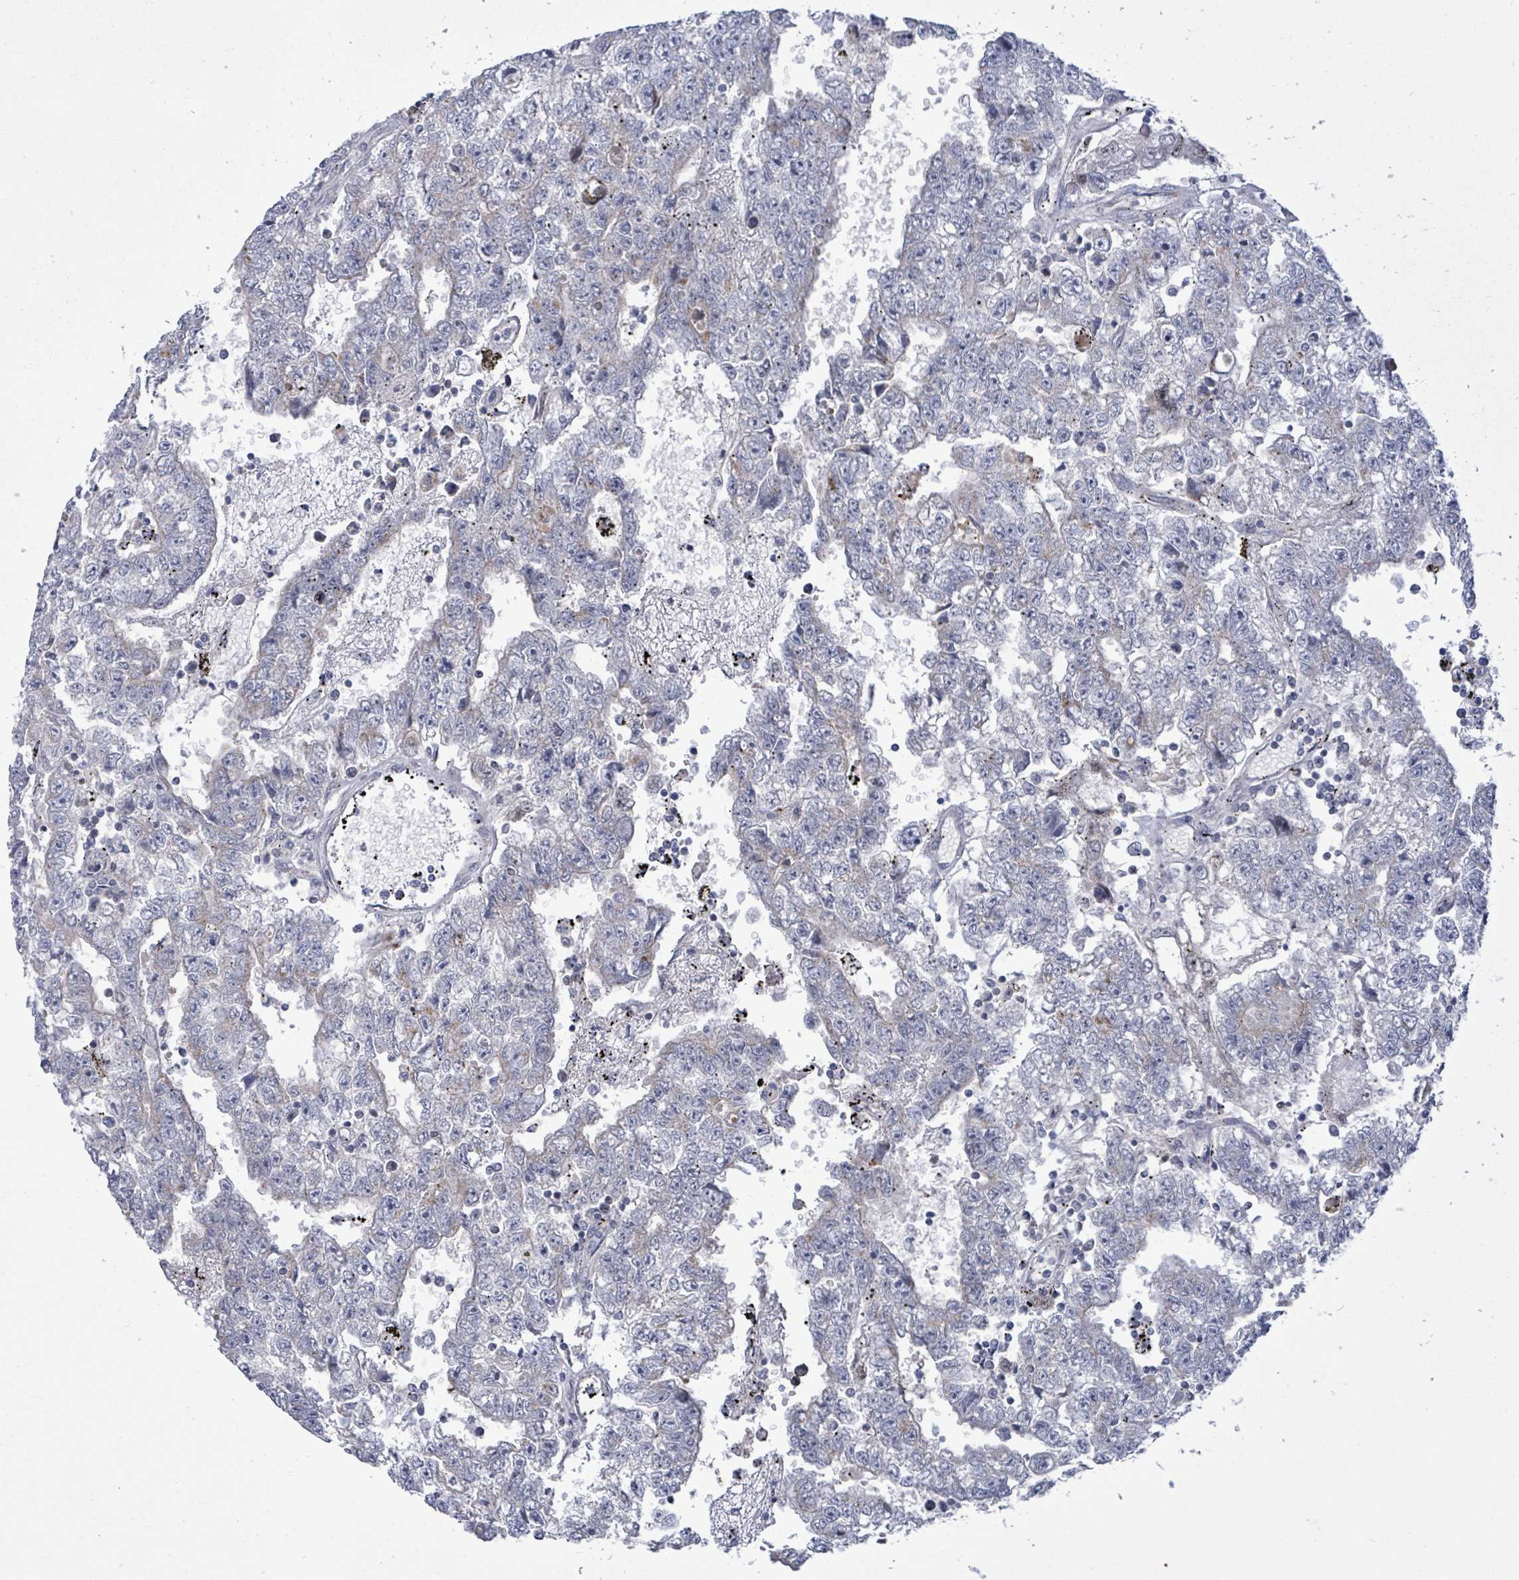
{"staining": {"intensity": "negative", "quantity": "none", "location": "none"}, "tissue": "testis cancer", "cell_type": "Tumor cells", "image_type": "cancer", "snomed": [{"axis": "morphology", "description": "Carcinoma, Embryonal, NOS"}, {"axis": "topography", "description": "Testis"}], "caption": "Immunohistochemical staining of human testis embryonal carcinoma demonstrates no significant expression in tumor cells.", "gene": "ZFPM1", "patient": {"sex": "male", "age": 25}}